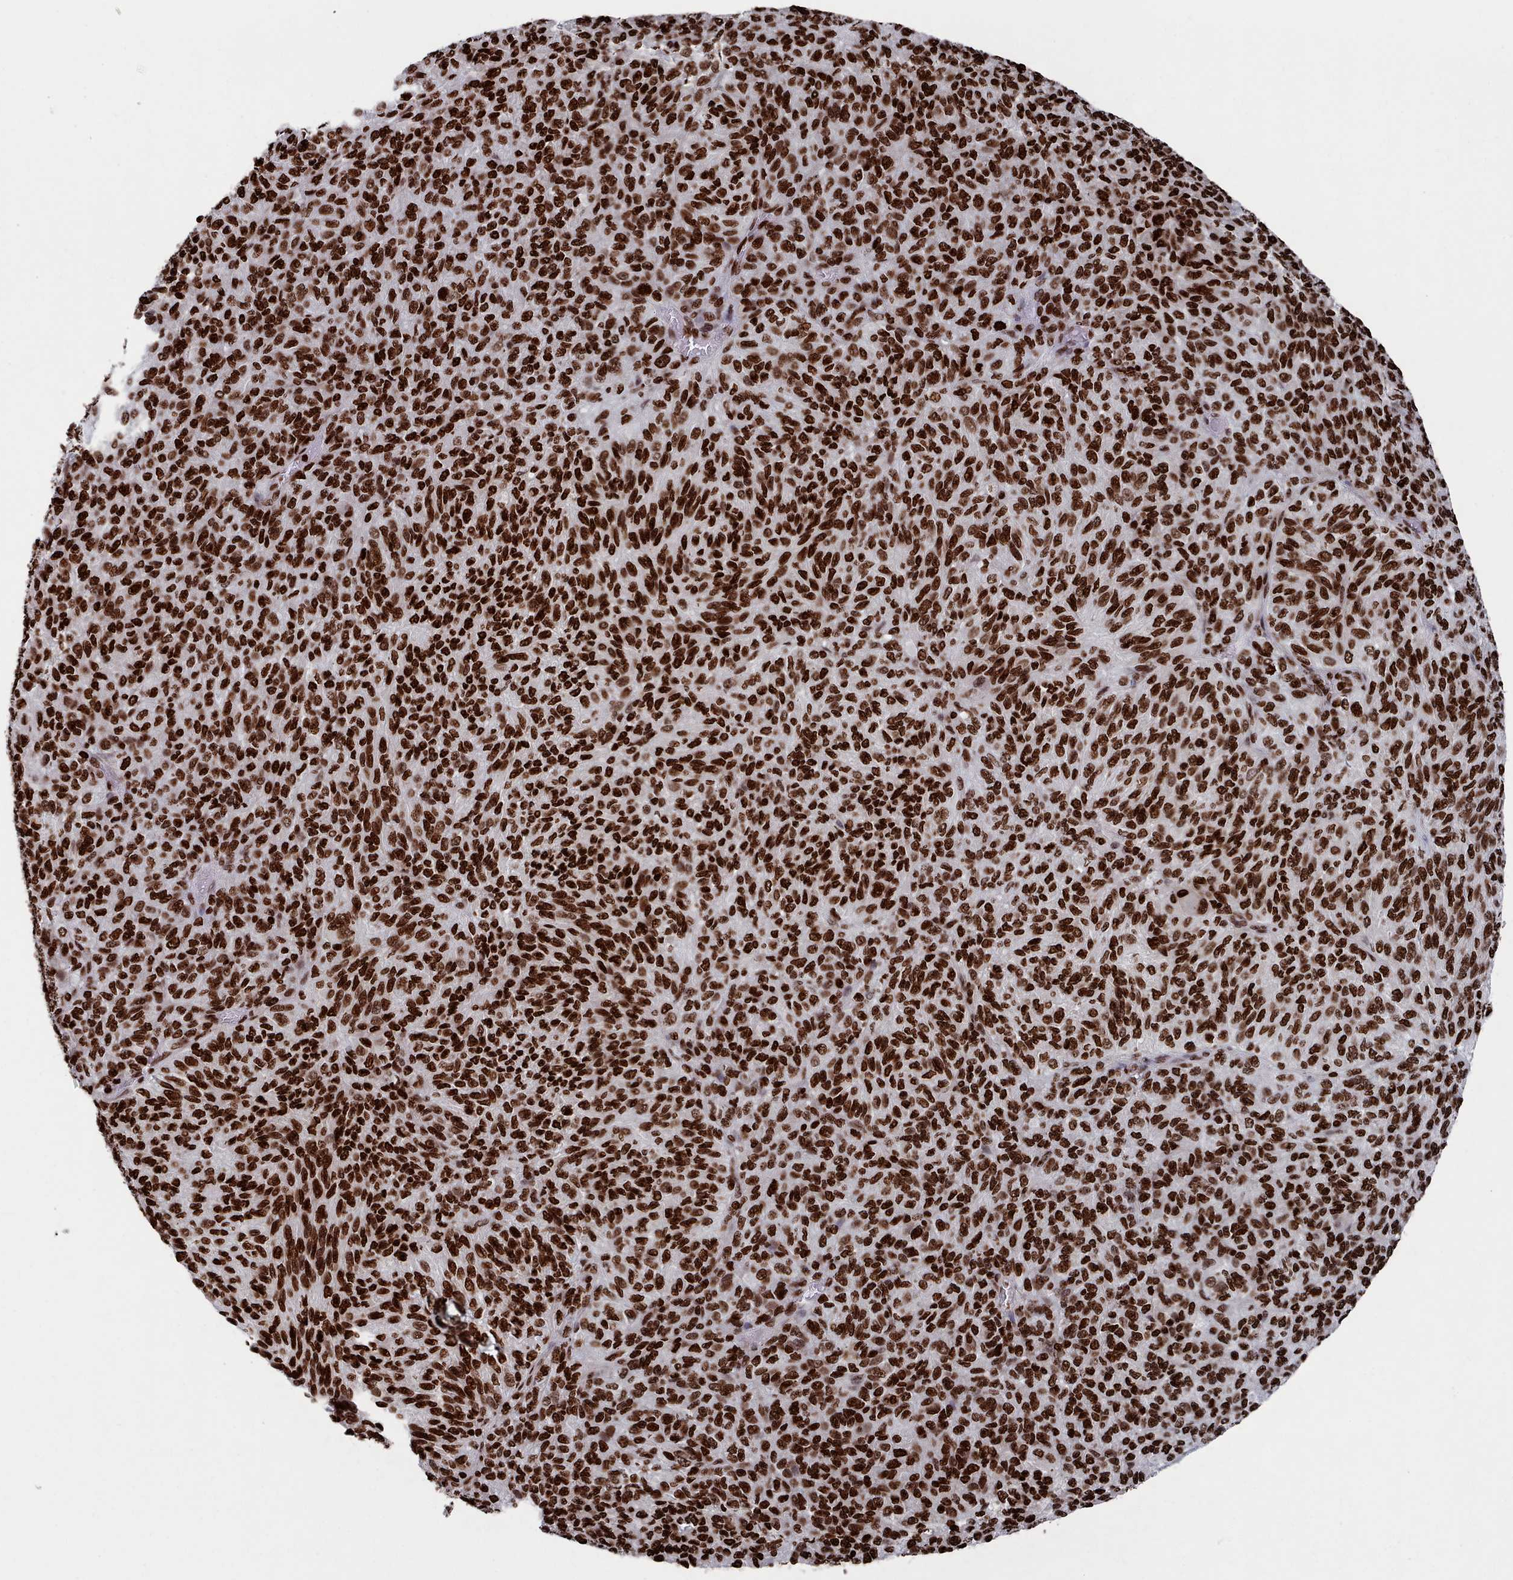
{"staining": {"intensity": "strong", "quantity": ">75%", "location": "nuclear"}, "tissue": "melanoma", "cell_type": "Tumor cells", "image_type": "cancer", "snomed": [{"axis": "morphology", "description": "Malignant melanoma, Metastatic site"}, {"axis": "topography", "description": "Brain"}], "caption": "Malignant melanoma (metastatic site) was stained to show a protein in brown. There is high levels of strong nuclear positivity in about >75% of tumor cells. The staining was performed using DAB to visualize the protein expression in brown, while the nuclei were stained in blue with hematoxylin (Magnification: 20x).", "gene": "PCDHB12", "patient": {"sex": "female", "age": 56}}